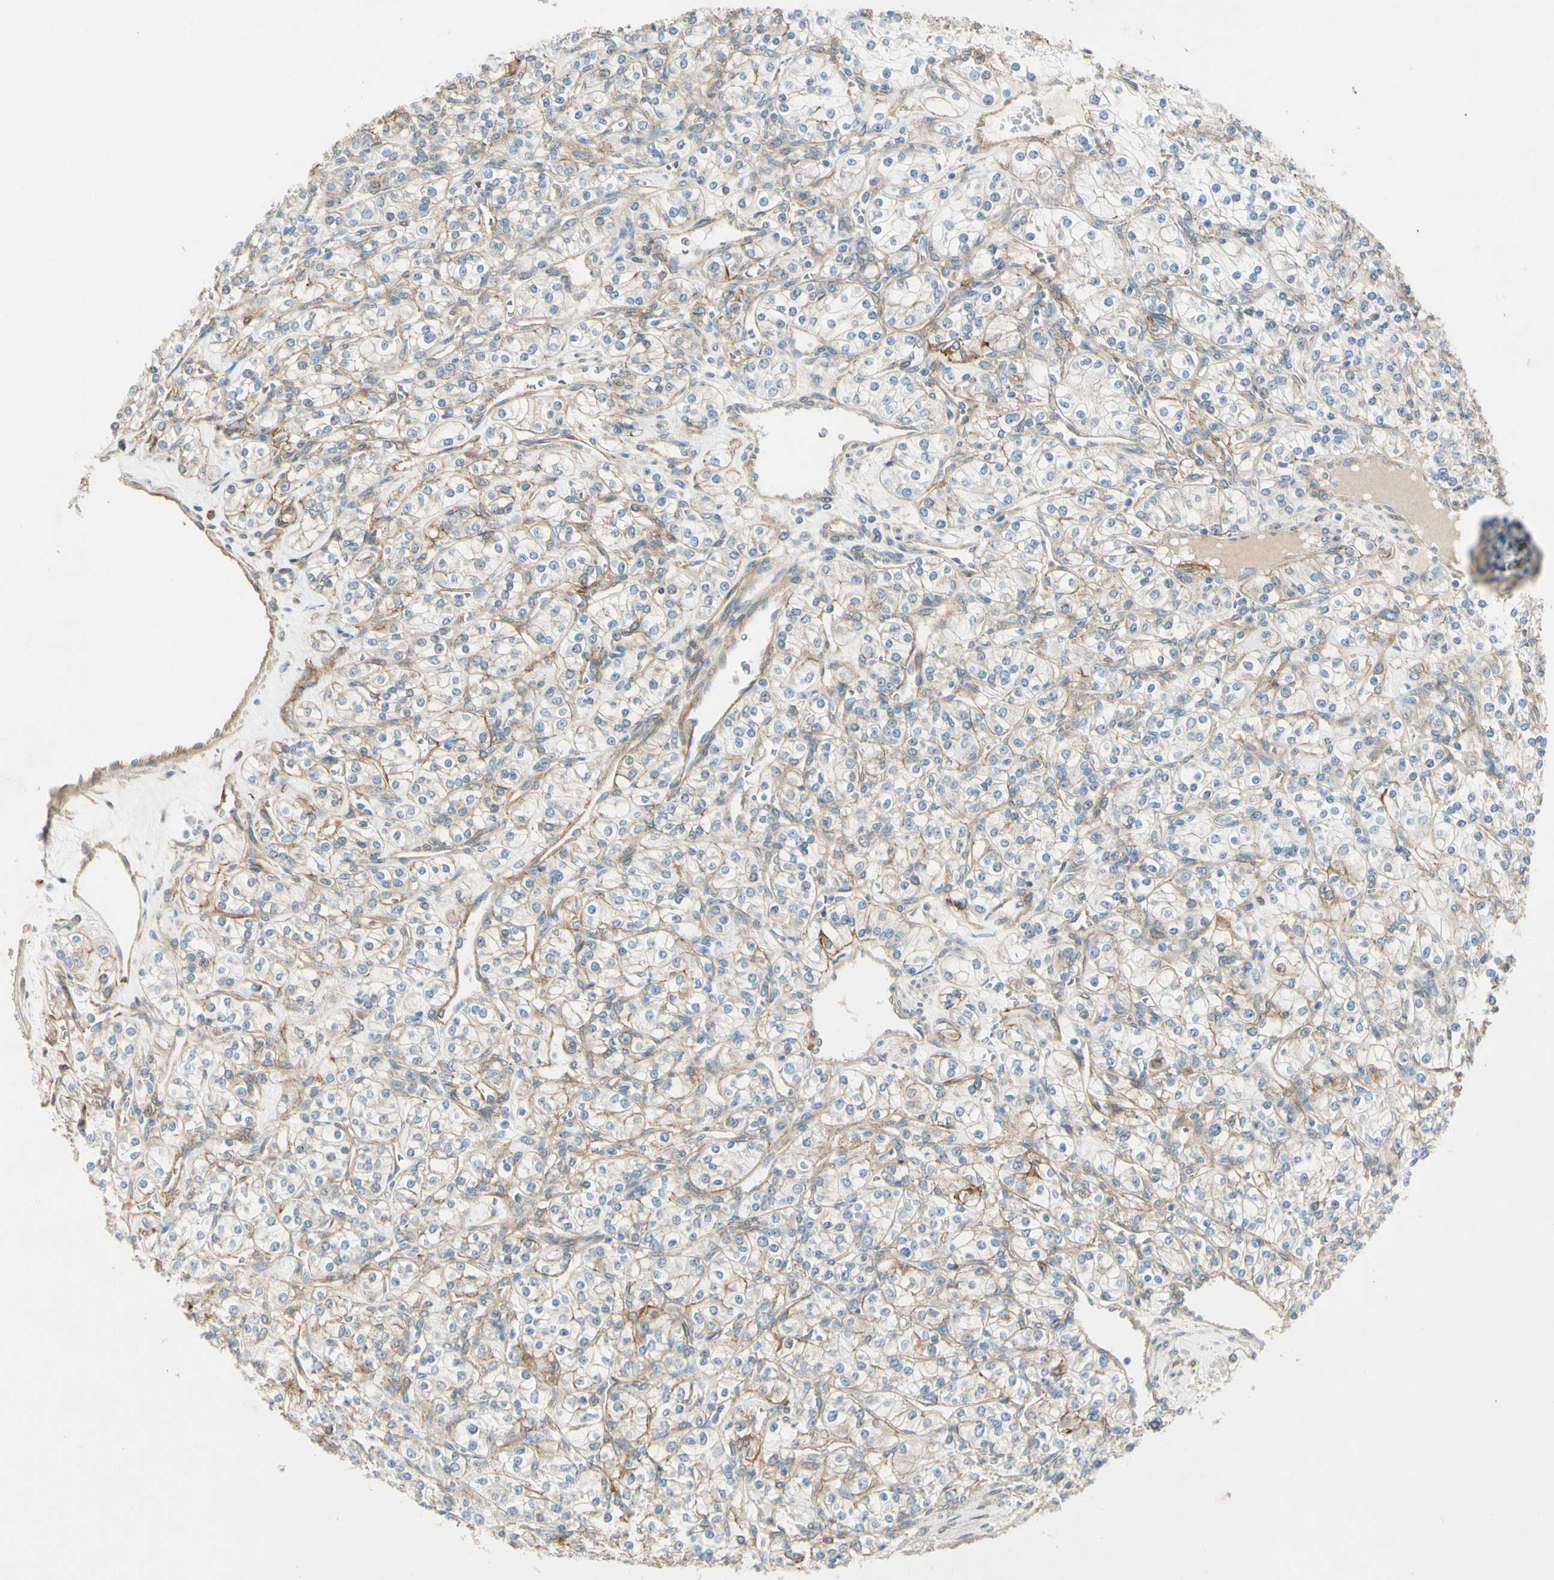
{"staining": {"intensity": "moderate", "quantity": "25%-75%", "location": "cytoplasmic/membranous"}, "tissue": "renal cancer", "cell_type": "Tumor cells", "image_type": "cancer", "snomed": [{"axis": "morphology", "description": "Adenocarcinoma, NOS"}, {"axis": "topography", "description": "Kidney"}], "caption": "Immunohistochemical staining of renal cancer (adenocarcinoma) shows medium levels of moderate cytoplasmic/membranous expression in about 25%-75% of tumor cells. The staining was performed using DAB (3,3'-diaminobenzidine) to visualize the protein expression in brown, while the nuclei were stained in blue with hematoxylin (Magnification: 20x).", "gene": "ITGA3", "patient": {"sex": "male", "age": 77}}